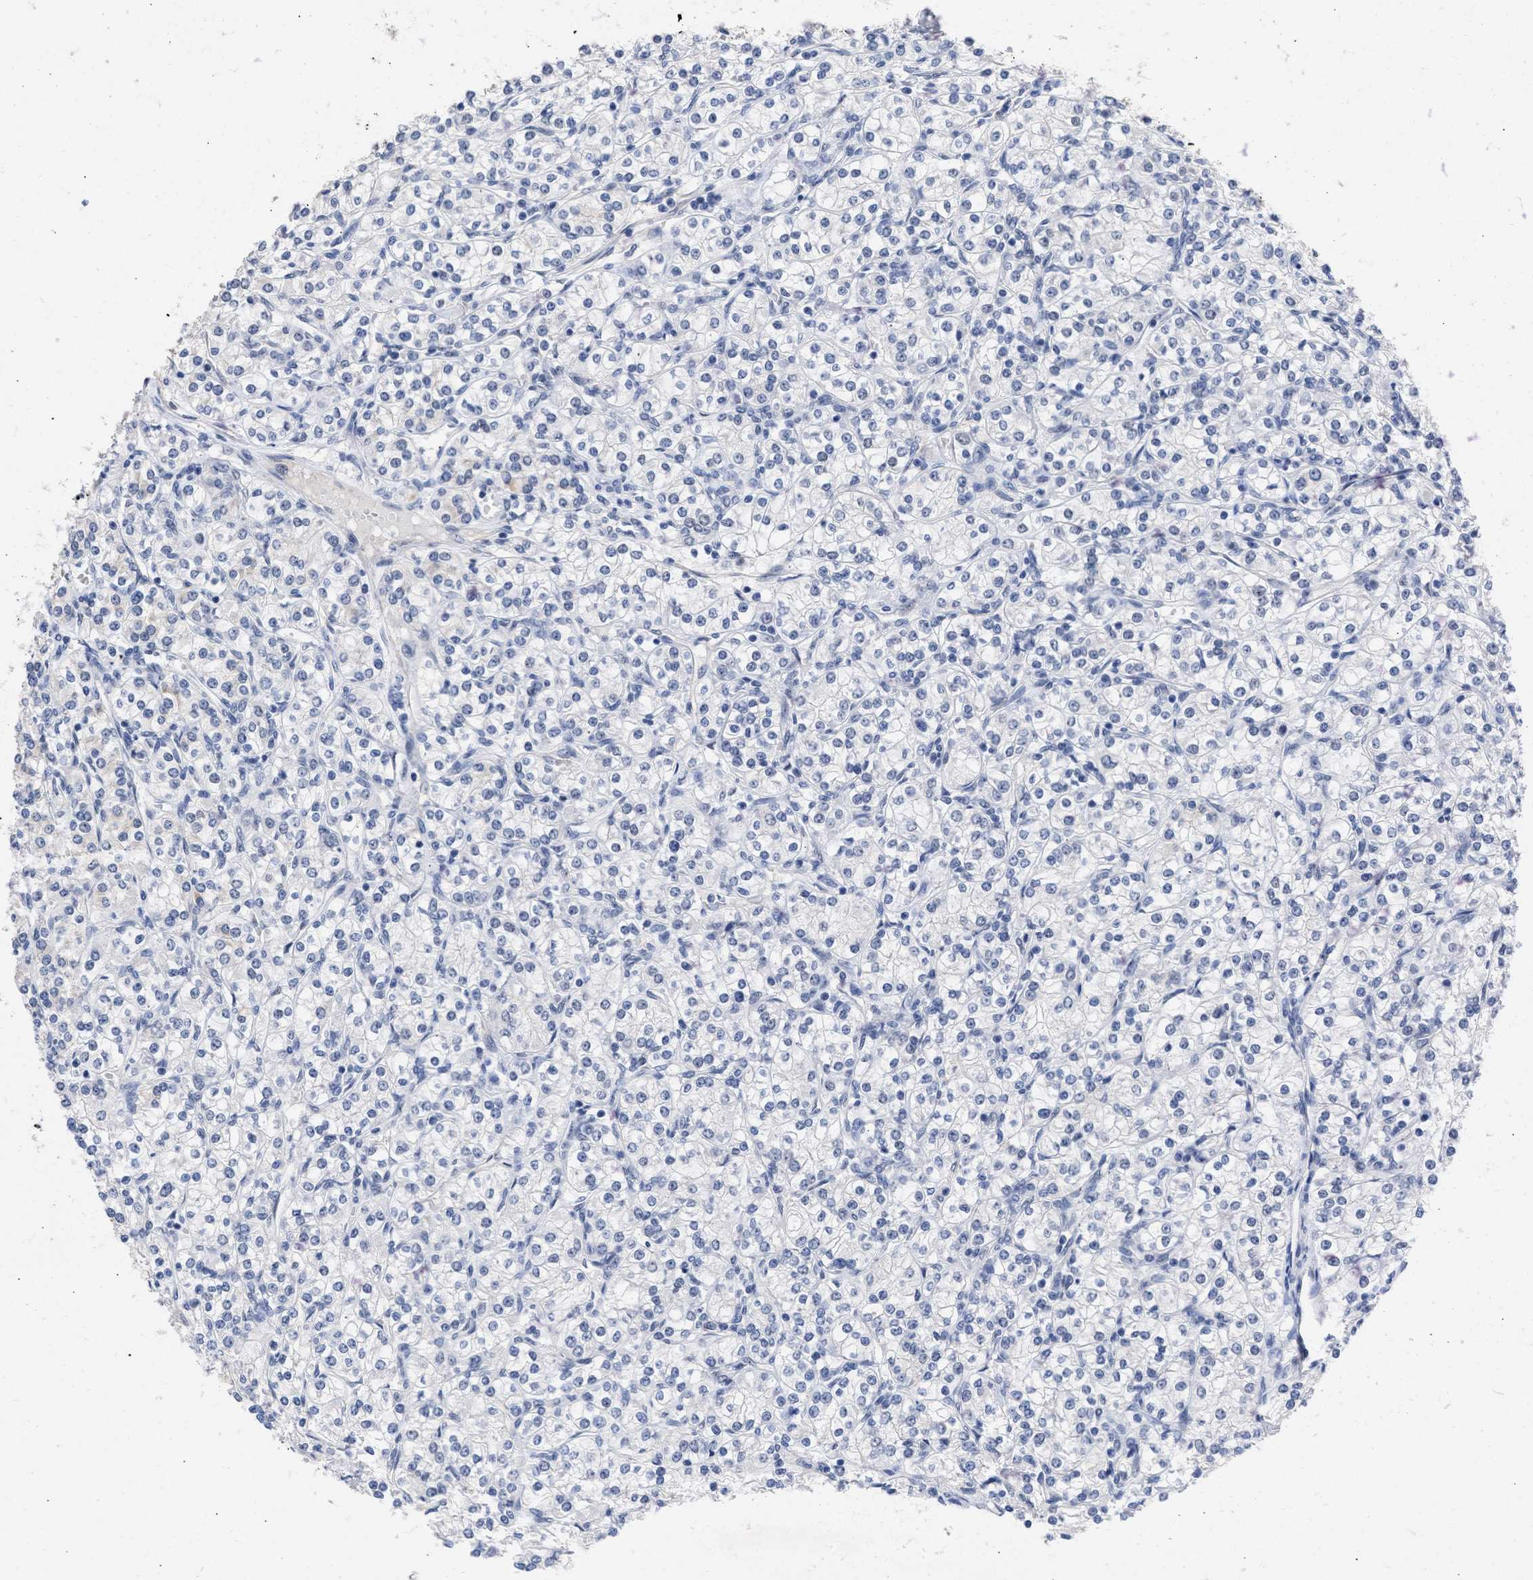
{"staining": {"intensity": "negative", "quantity": "none", "location": "none"}, "tissue": "renal cancer", "cell_type": "Tumor cells", "image_type": "cancer", "snomed": [{"axis": "morphology", "description": "Adenocarcinoma, NOS"}, {"axis": "topography", "description": "Kidney"}], "caption": "Immunohistochemistry (IHC) image of human renal cancer (adenocarcinoma) stained for a protein (brown), which exhibits no positivity in tumor cells.", "gene": "DDX41", "patient": {"sex": "male", "age": 77}}